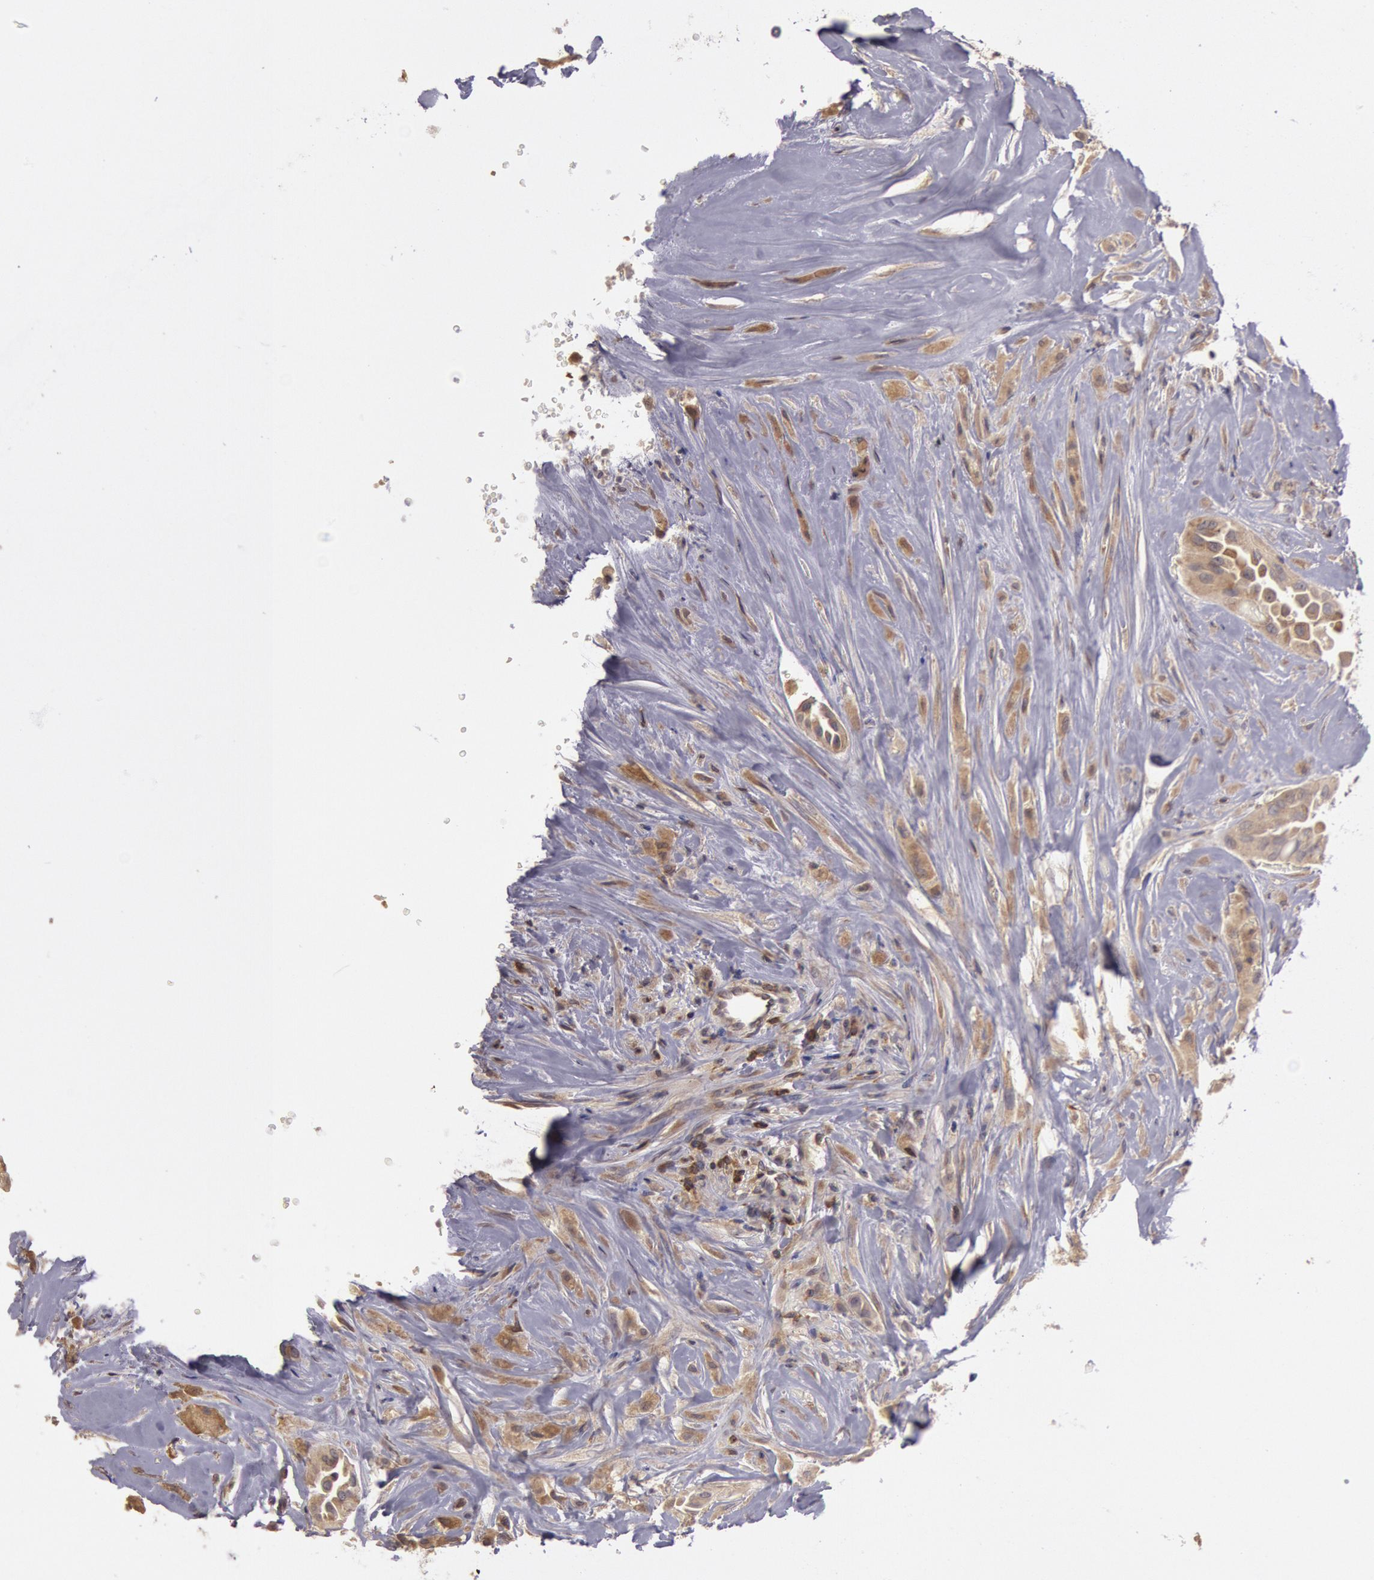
{"staining": {"intensity": "moderate", "quantity": ">75%", "location": "cytoplasmic/membranous"}, "tissue": "thyroid cancer", "cell_type": "Tumor cells", "image_type": "cancer", "snomed": [{"axis": "morphology", "description": "Papillary adenocarcinoma, NOS"}, {"axis": "topography", "description": "Thyroid gland"}], "caption": "High-magnification brightfield microscopy of thyroid papillary adenocarcinoma stained with DAB (brown) and counterstained with hematoxylin (blue). tumor cells exhibit moderate cytoplasmic/membranous staining is identified in about>75% of cells.", "gene": "NMT2", "patient": {"sex": "male", "age": 87}}